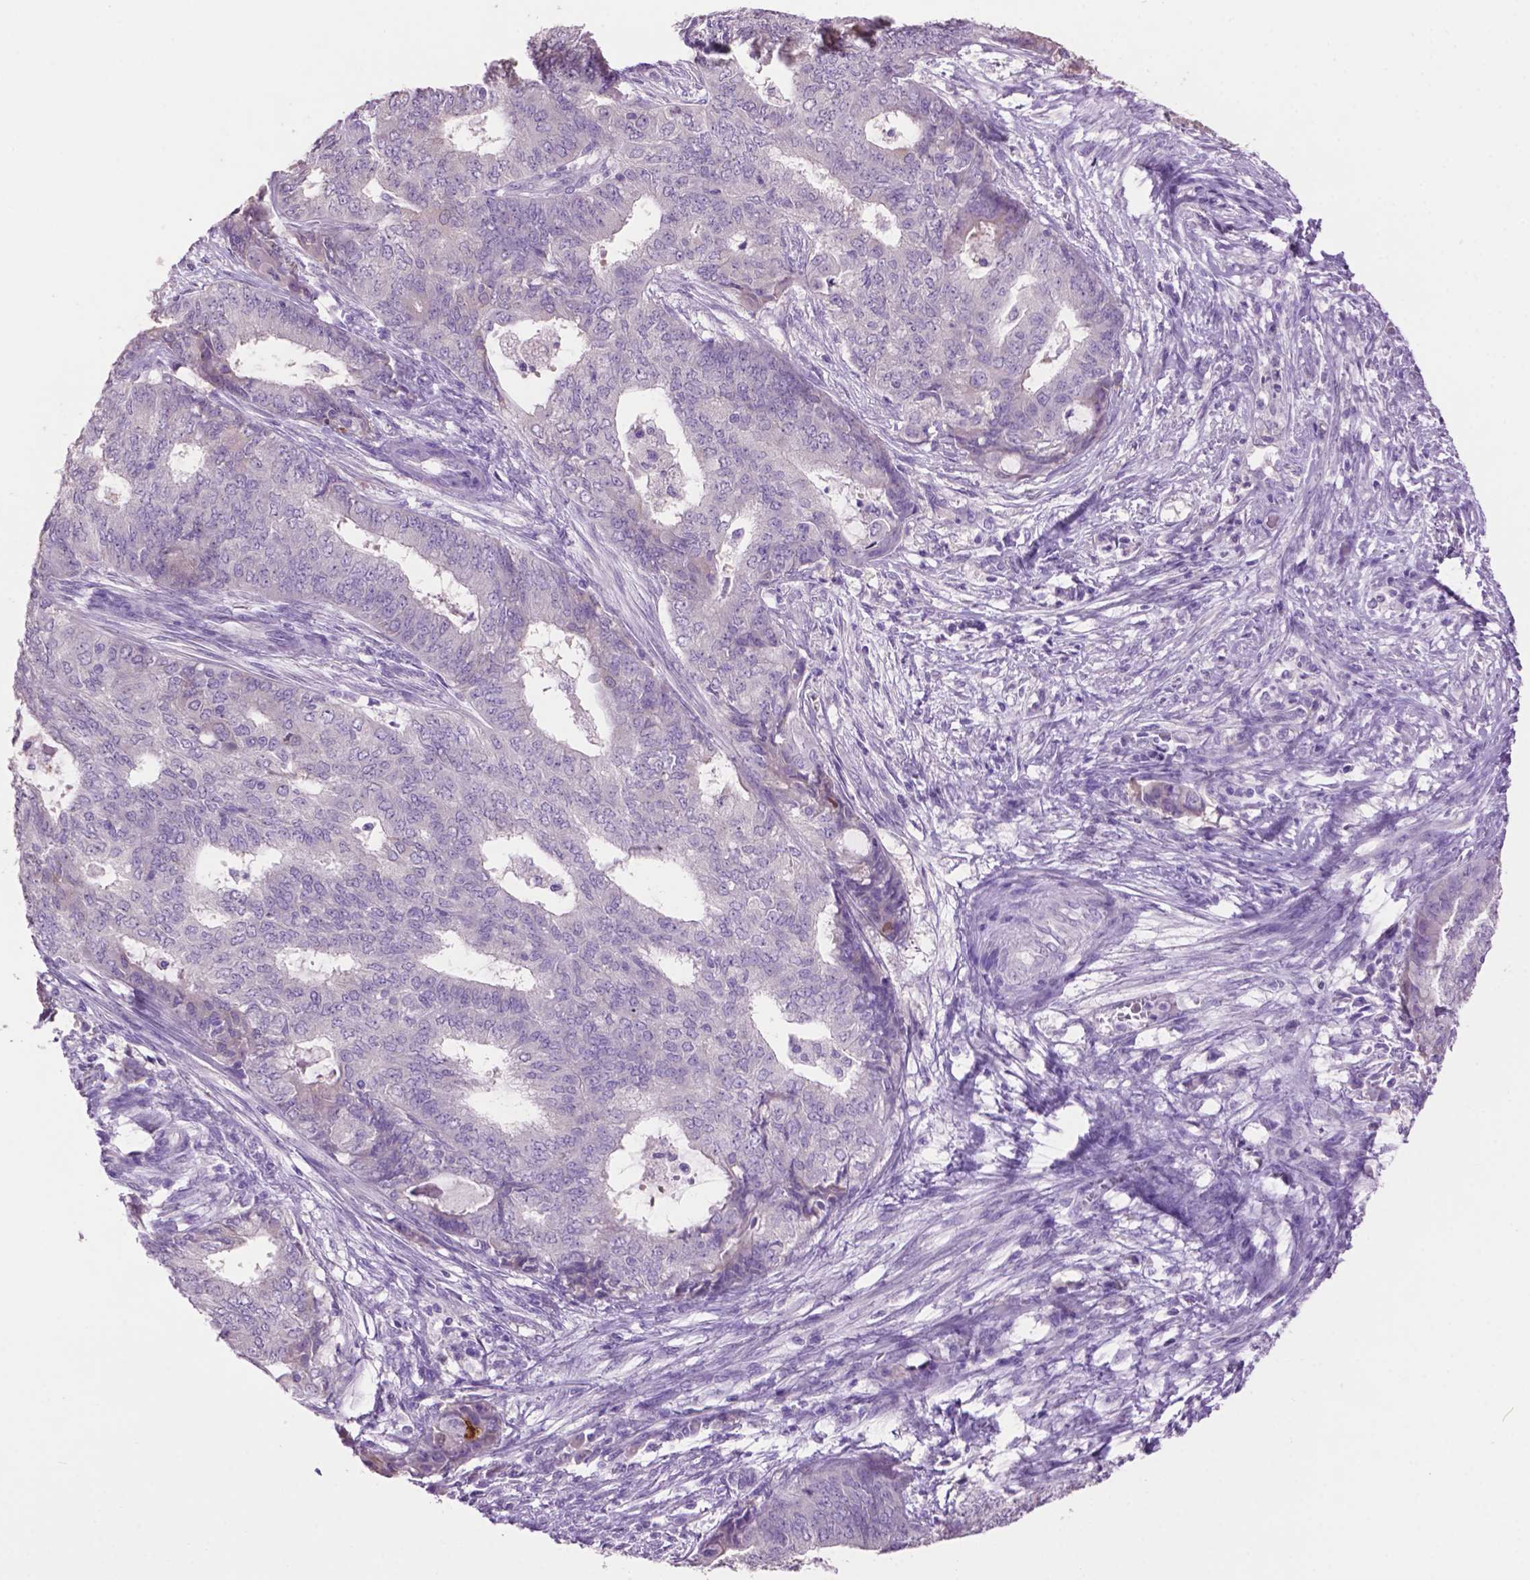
{"staining": {"intensity": "negative", "quantity": "none", "location": "none"}, "tissue": "endometrial cancer", "cell_type": "Tumor cells", "image_type": "cancer", "snomed": [{"axis": "morphology", "description": "Adenocarcinoma, NOS"}, {"axis": "topography", "description": "Endometrium"}], "caption": "There is no significant expression in tumor cells of endometrial cancer.", "gene": "CRYBA4", "patient": {"sex": "female", "age": 62}}